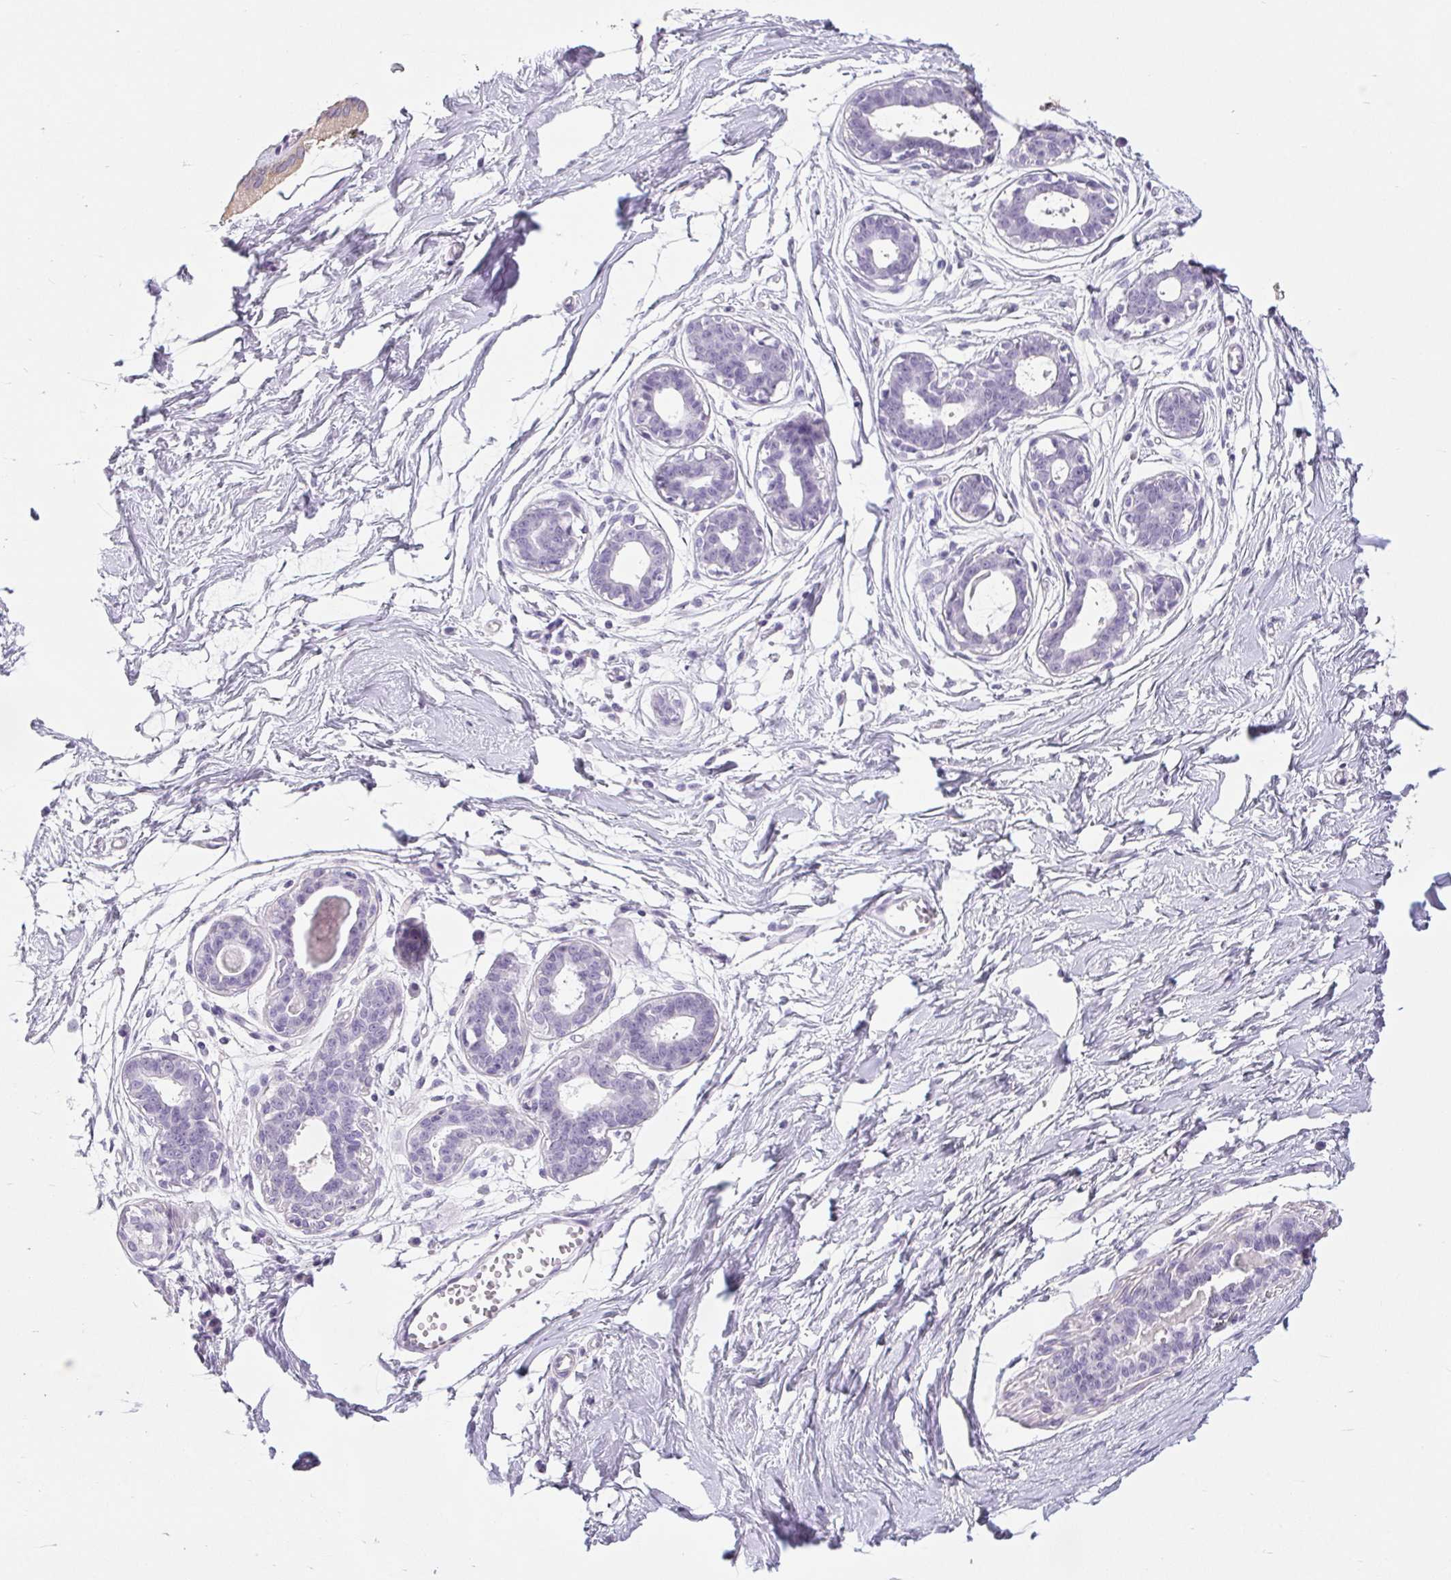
{"staining": {"intensity": "negative", "quantity": "none", "location": "none"}, "tissue": "breast", "cell_type": "Adipocytes", "image_type": "normal", "snomed": [{"axis": "morphology", "description": "Normal tissue, NOS"}, {"axis": "topography", "description": "Breast"}], "caption": "DAB (3,3'-diaminobenzidine) immunohistochemical staining of normal breast demonstrates no significant staining in adipocytes.", "gene": "BCAS1", "patient": {"sex": "female", "age": 45}}